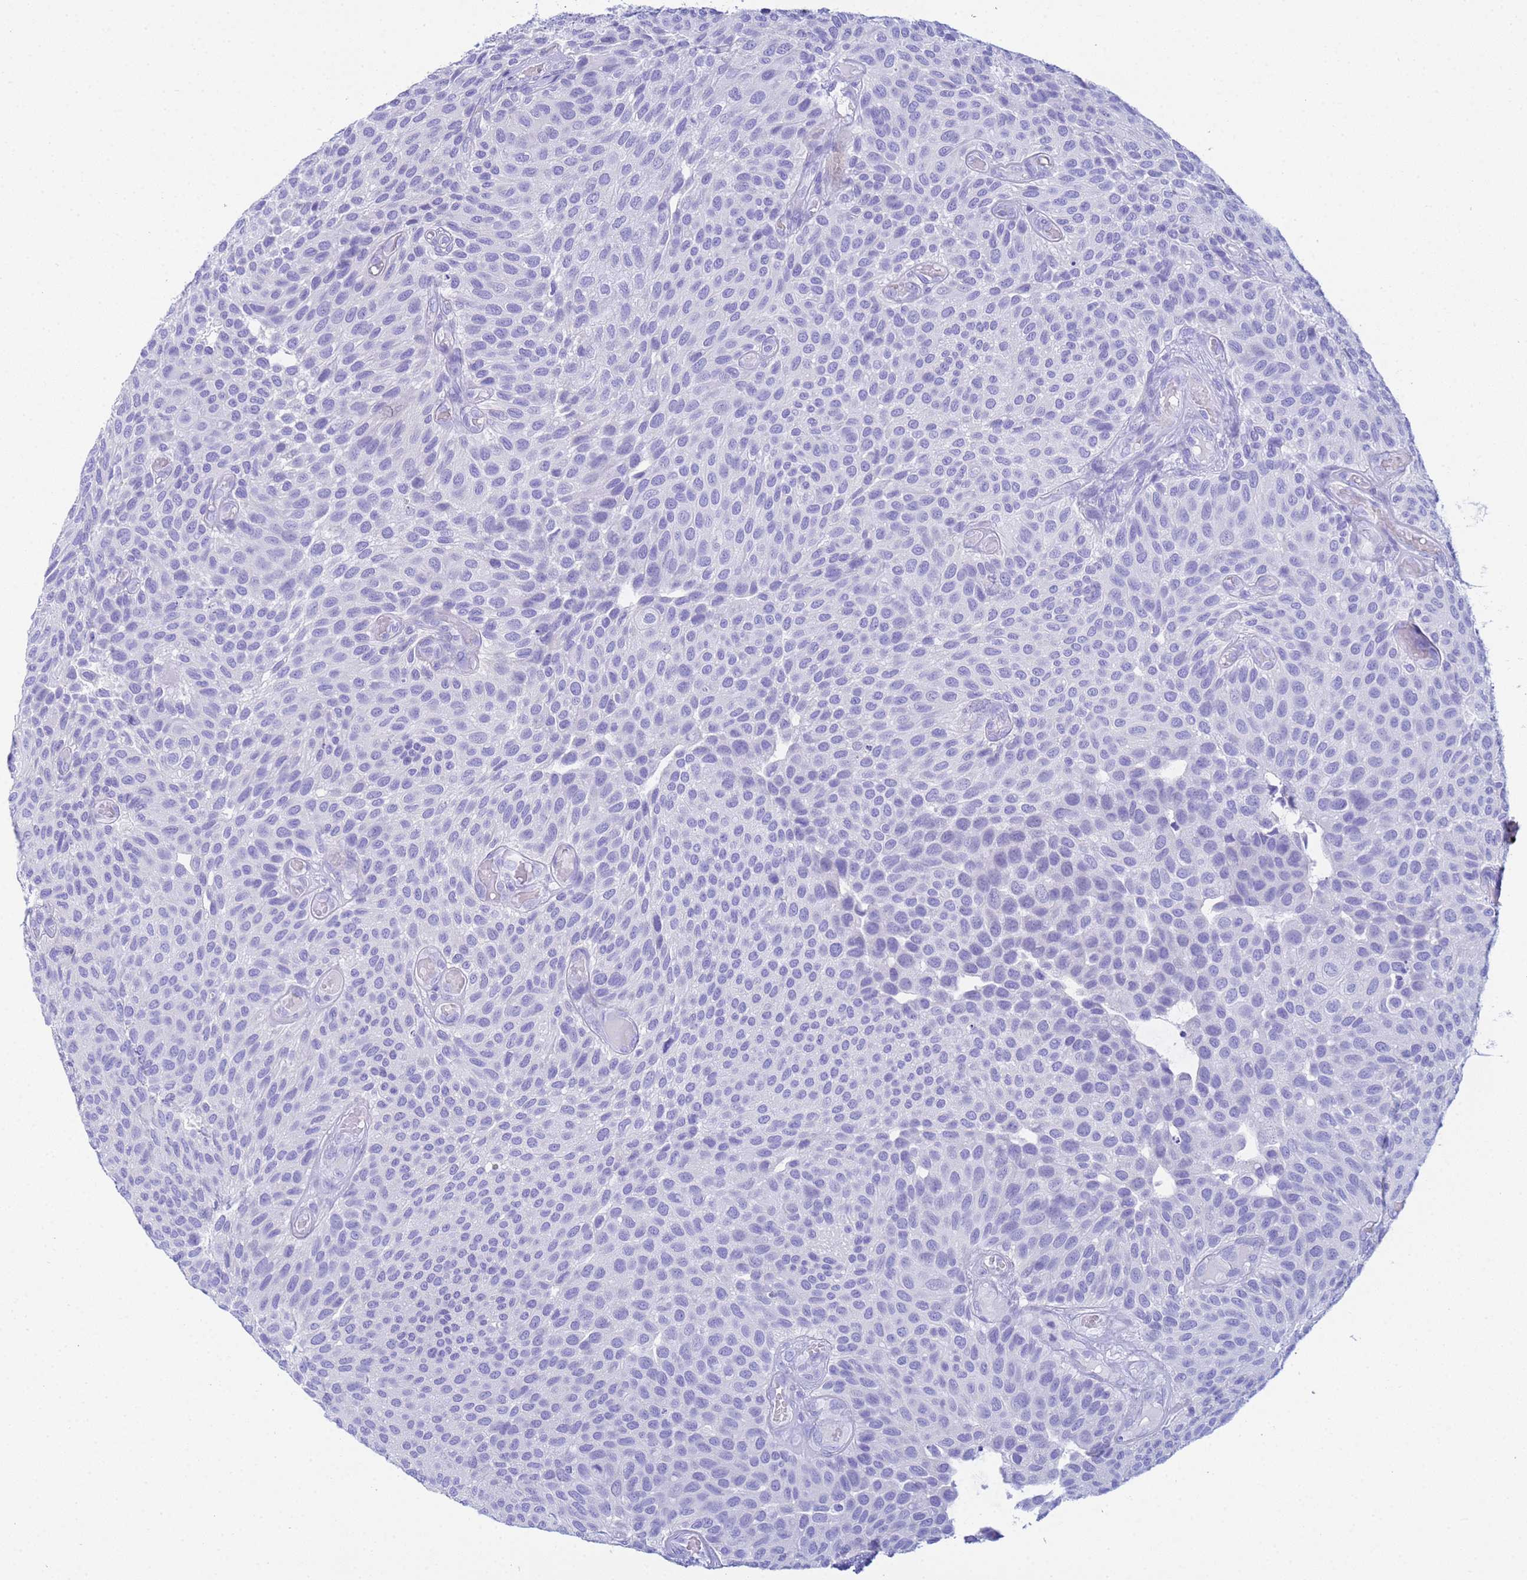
{"staining": {"intensity": "negative", "quantity": "none", "location": "none"}, "tissue": "urothelial cancer", "cell_type": "Tumor cells", "image_type": "cancer", "snomed": [{"axis": "morphology", "description": "Urothelial carcinoma, Low grade"}, {"axis": "topography", "description": "Urinary bladder"}], "caption": "Tumor cells show no significant protein expression in urothelial cancer.", "gene": "AQP12A", "patient": {"sex": "male", "age": 89}}